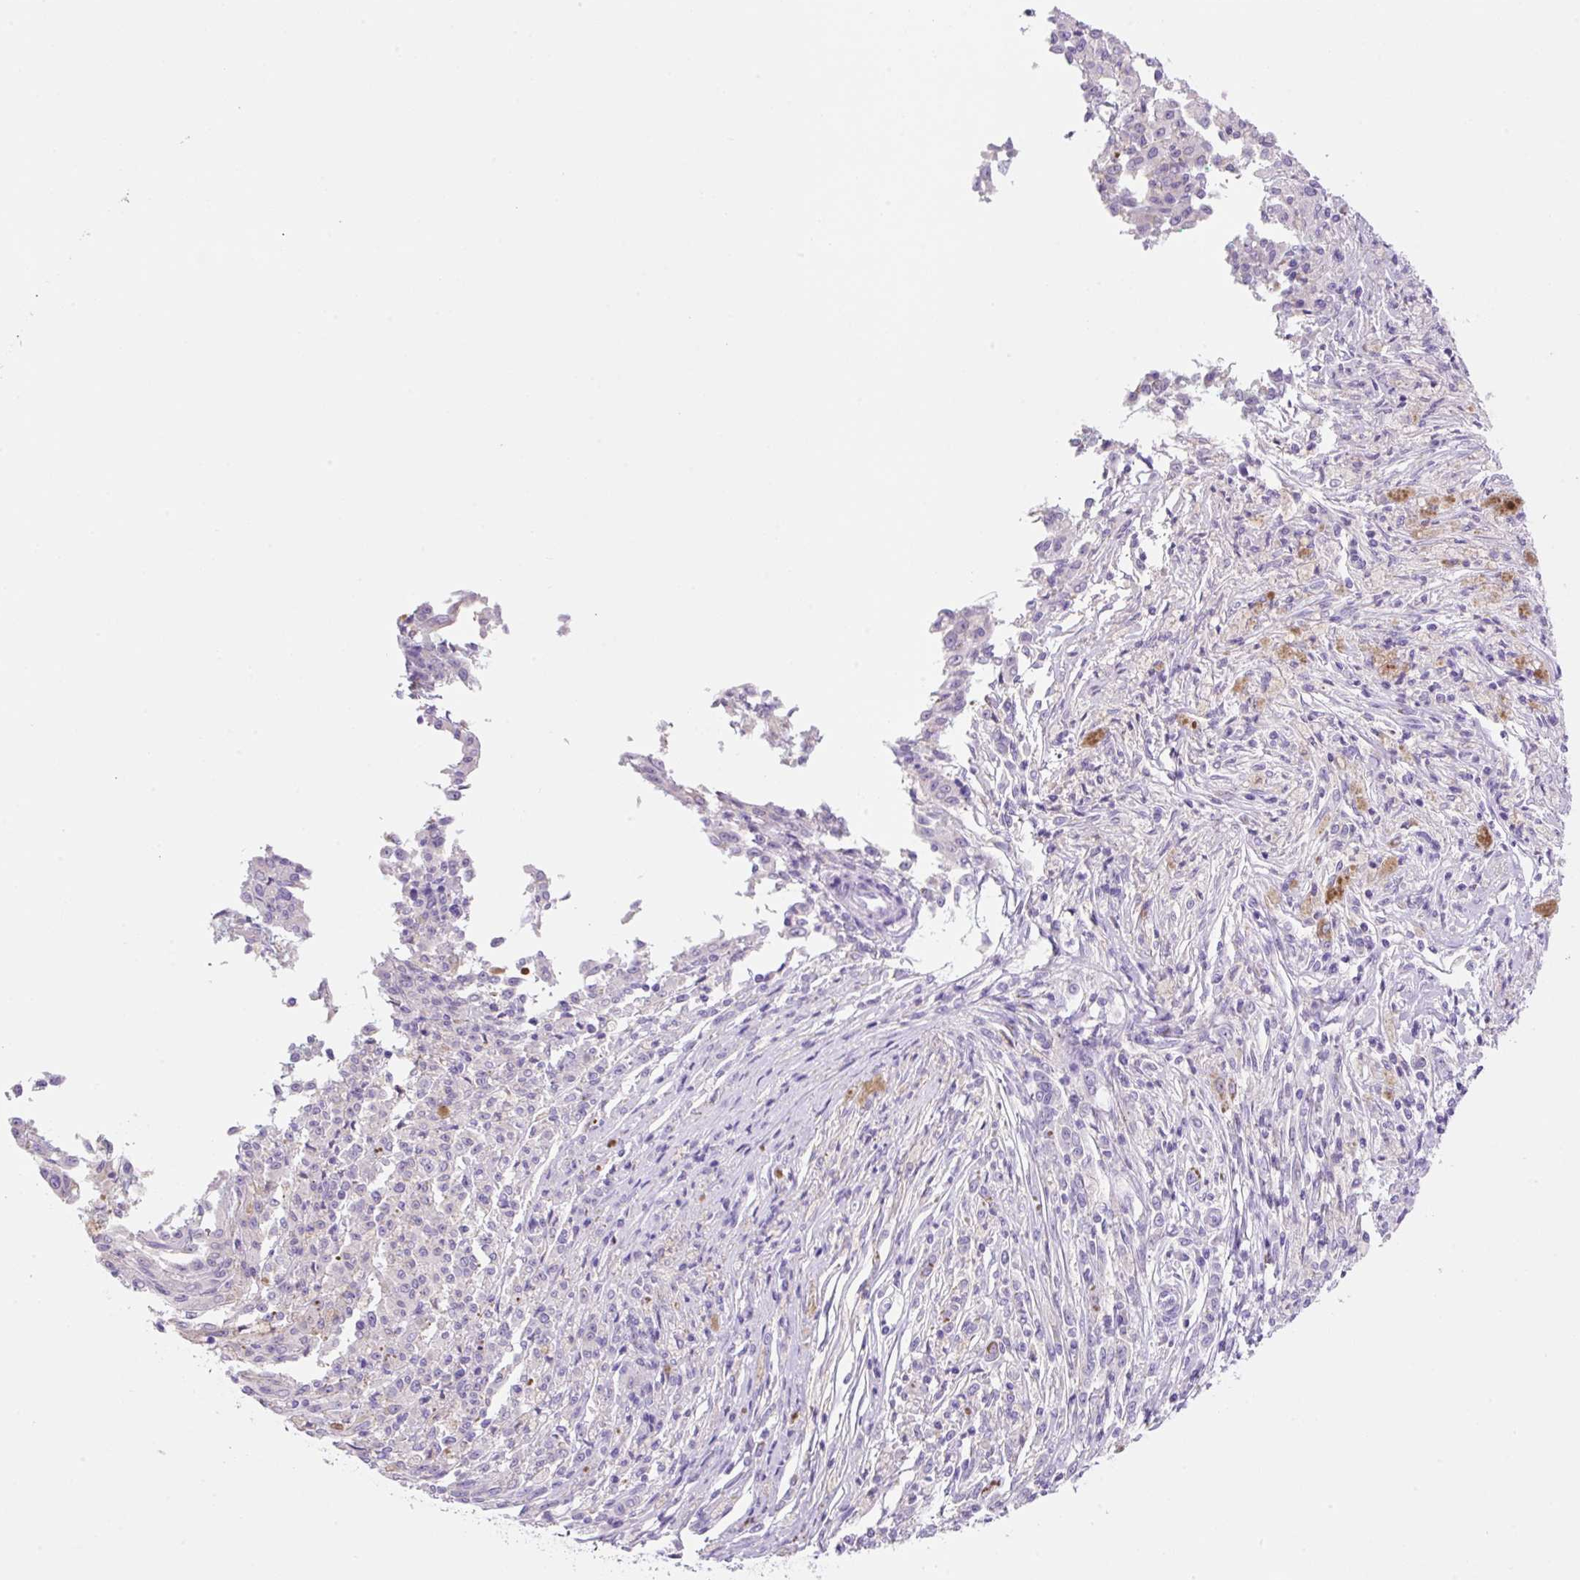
{"staining": {"intensity": "negative", "quantity": "none", "location": "none"}, "tissue": "melanoma", "cell_type": "Tumor cells", "image_type": "cancer", "snomed": [{"axis": "morphology", "description": "Malignant melanoma, NOS"}, {"axis": "topography", "description": "Skin"}], "caption": "Tumor cells are negative for brown protein staining in melanoma.", "gene": "NDST3", "patient": {"sex": "female", "age": 52}}